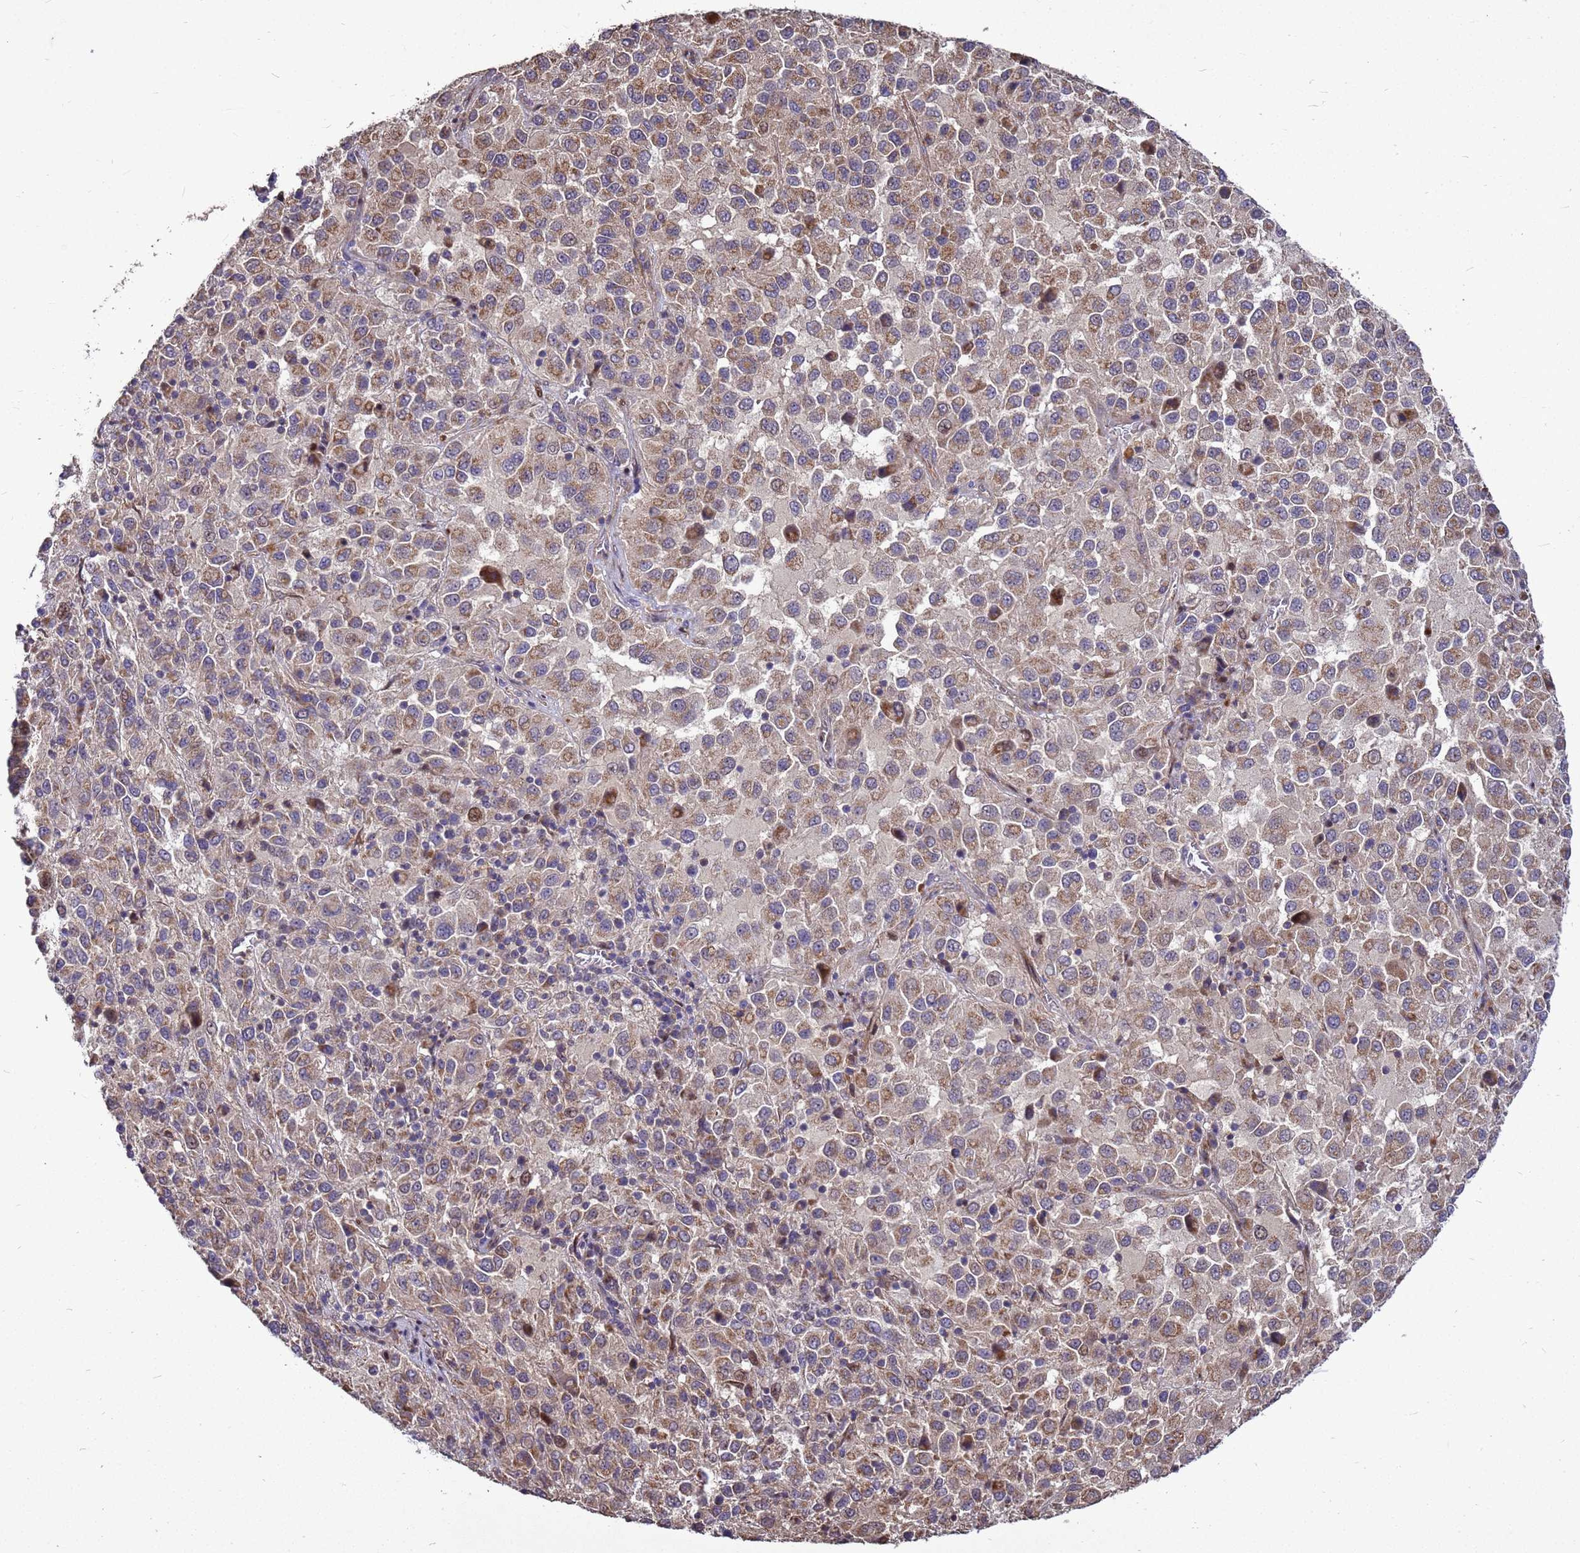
{"staining": {"intensity": "moderate", "quantity": ">75%", "location": "cytoplasmic/membranous"}, "tissue": "melanoma", "cell_type": "Tumor cells", "image_type": "cancer", "snomed": [{"axis": "morphology", "description": "Malignant melanoma, Metastatic site"}, {"axis": "topography", "description": "Lung"}], "caption": "About >75% of tumor cells in melanoma demonstrate moderate cytoplasmic/membranous protein expression as visualized by brown immunohistochemical staining.", "gene": "RSPRY1", "patient": {"sex": "male", "age": 64}}